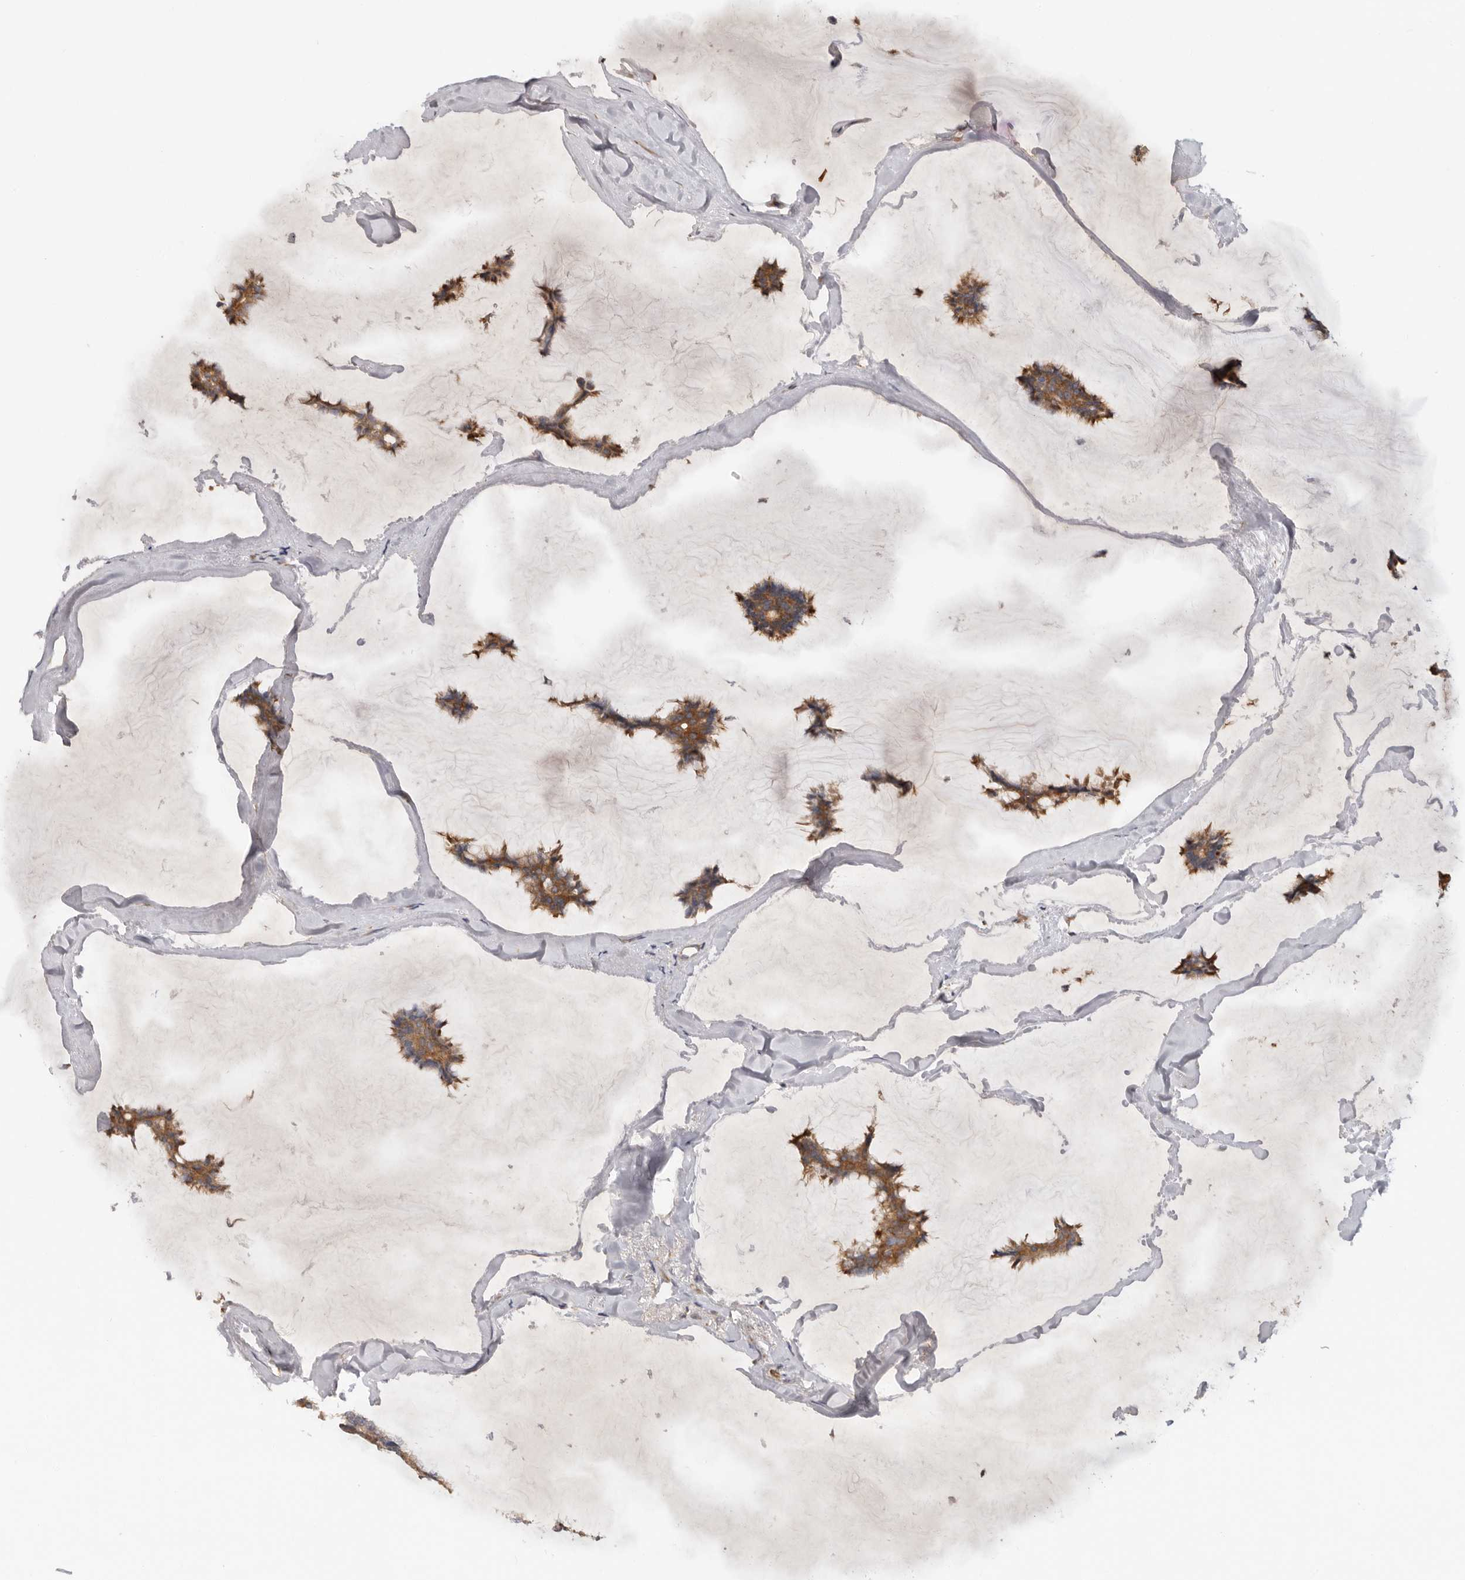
{"staining": {"intensity": "moderate", "quantity": ">75%", "location": "cytoplasmic/membranous"}, "tissue": "breast cancer", "cell_type": "Tumor cells", "image_type": "cancer", "snomed": [{"axis": "morphology", "description": "Duct carcinoma"}, {"axis": "topography", "description": "Breast"}], "caption": "Breast cancer (infiltrating ductal carcinoma) stained for a protein (brown) displays moderate cytoplasmic/membranous positive positivity in about >75% of tumor cells.", "gene": "PPP1R42", "patient": {"sex": "female", "age": 93}}